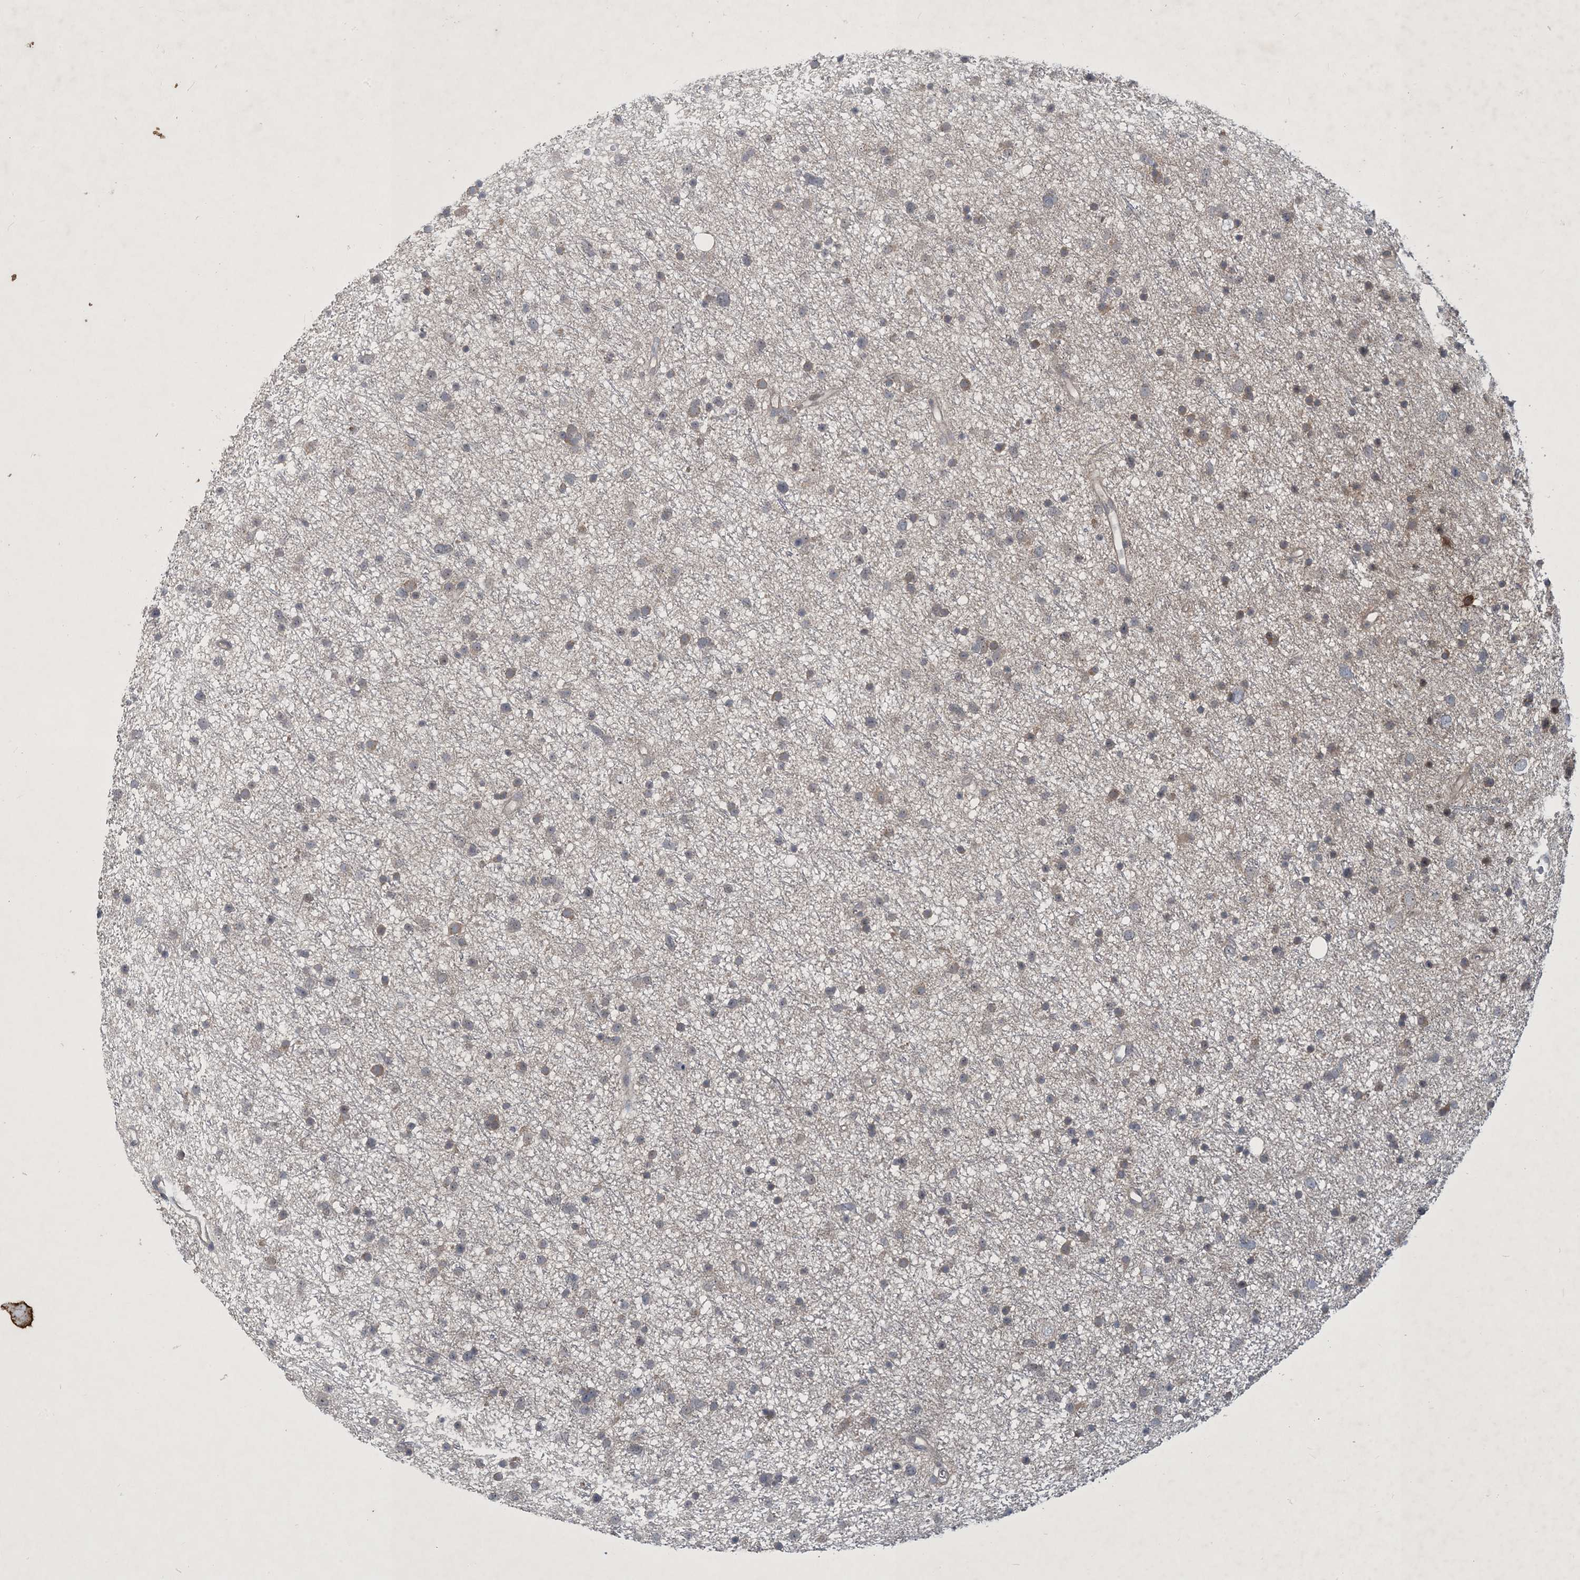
{"staining": {"intensity": "weak", "quantity": "<25%", "location": "cytoplasmic/membranous"}, "tissue": "glioma", "cell_type": "Tumor cells", "image_type": "cancer", "snomed": [{"axis": "morphology", "description": "Glioma, malignant, Low grade"}, {"axis": "topography", "description": "Cerebral cortex"}], "caption": "Human malignant glioma (low-grade) stained for a protein using IHC displays no positivity in tumor cells.", "gene": "CDS1", "patient": {"sex": "female", "age": 39}}